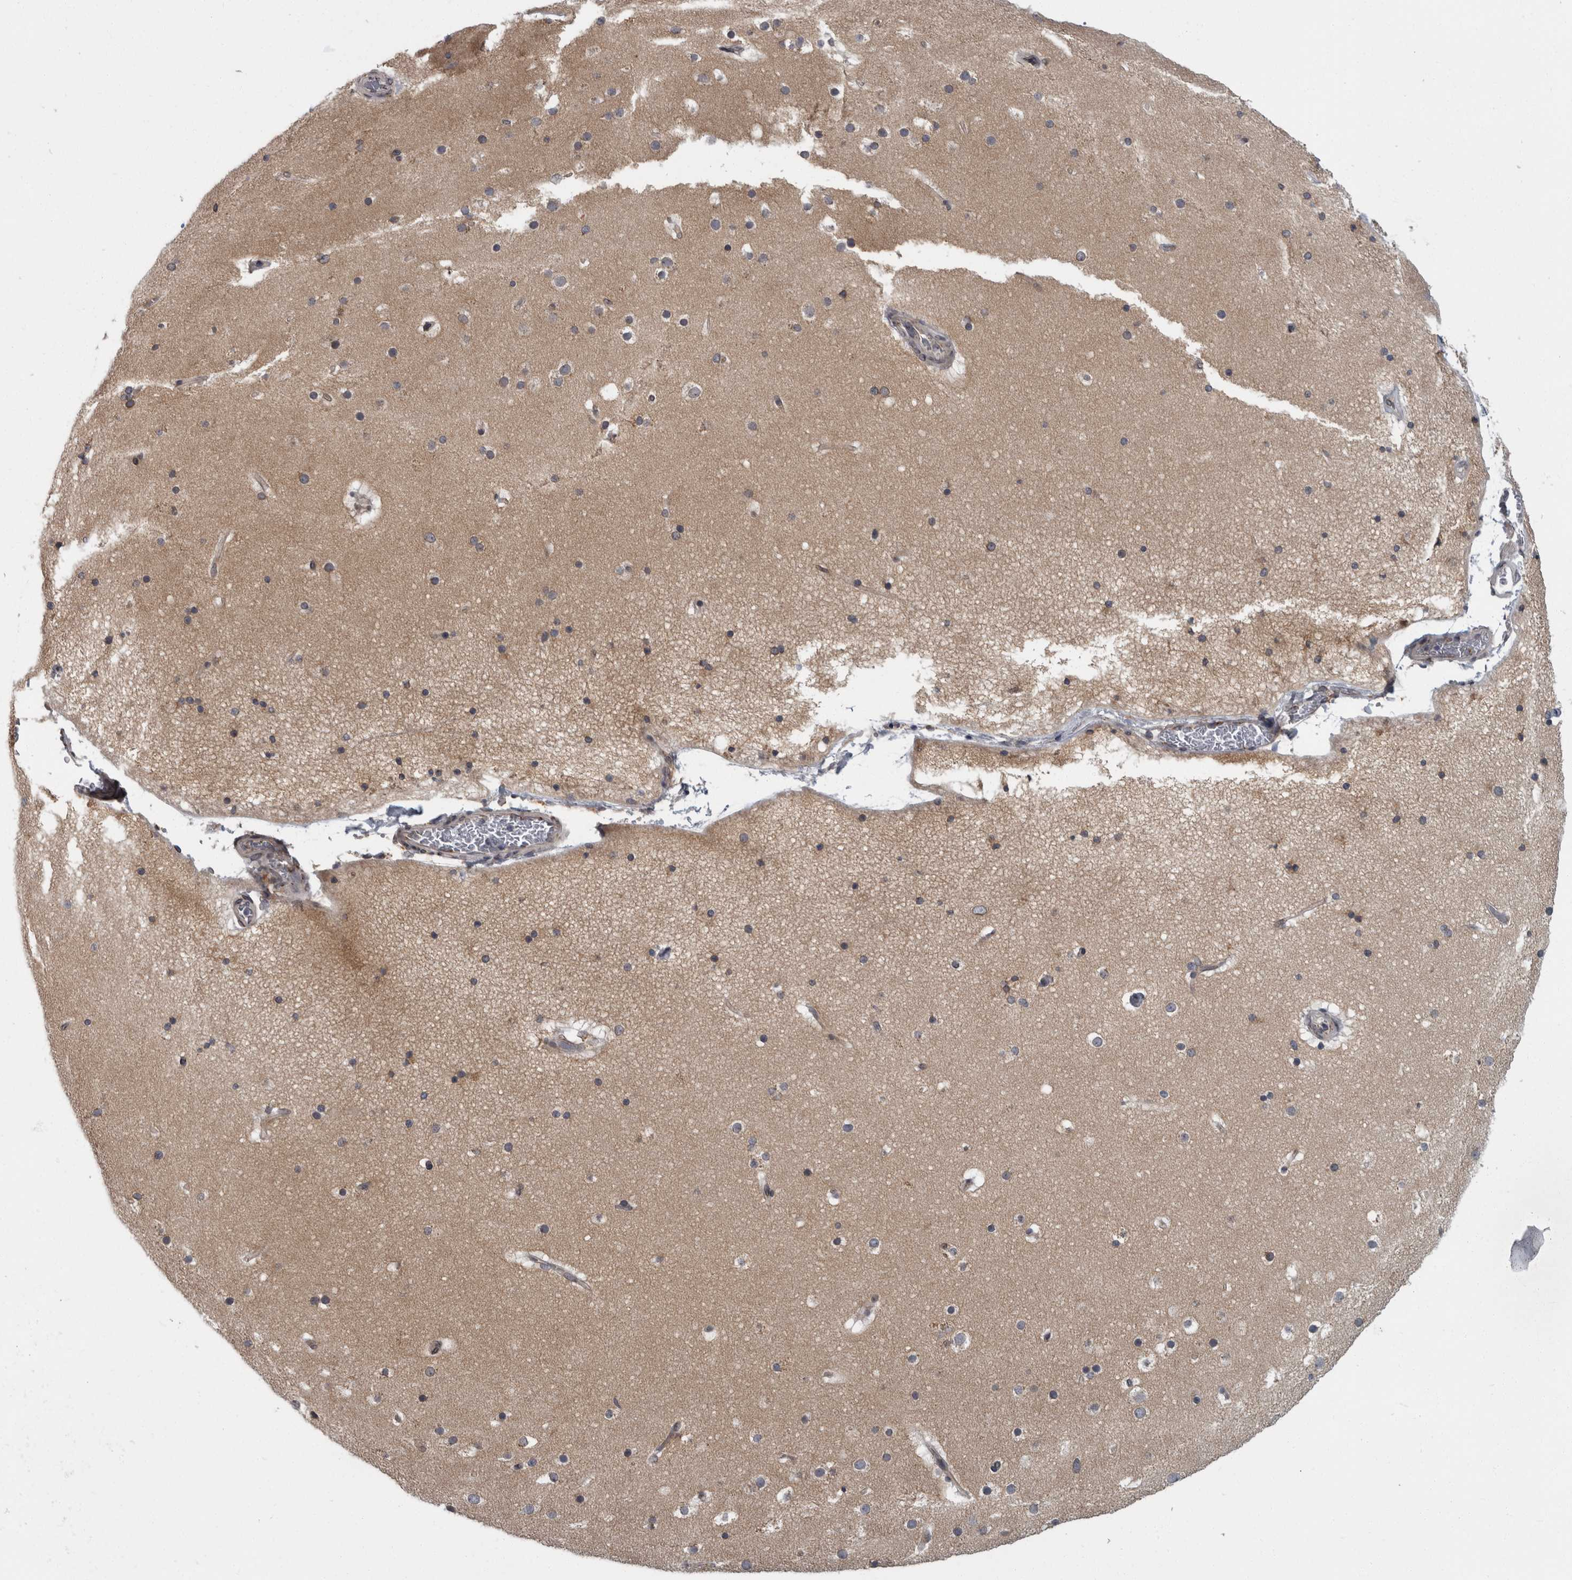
{"staining": {"intensity": "moderate", "quantity": "25%-75%", "location": "cytoplasmic/membranous"}, "tissue": "cerebral cortex", "cell_type": "Endothelial cells", "image_type": "normal", "snomed": [{"axis": "morphology", "description": "Normal tissue, NOS"}, {"axis": "topography", "description": "Cerebral cortex"}], "caption": "An IHC image of benign tissue is shown. Protein staining in brown labels moderate cytoplasmic/membranous positivity in cerebral cortex within endothelial cells.", "gene": "LMAN2L", "patient": {"sex": "male", "age": 57}}